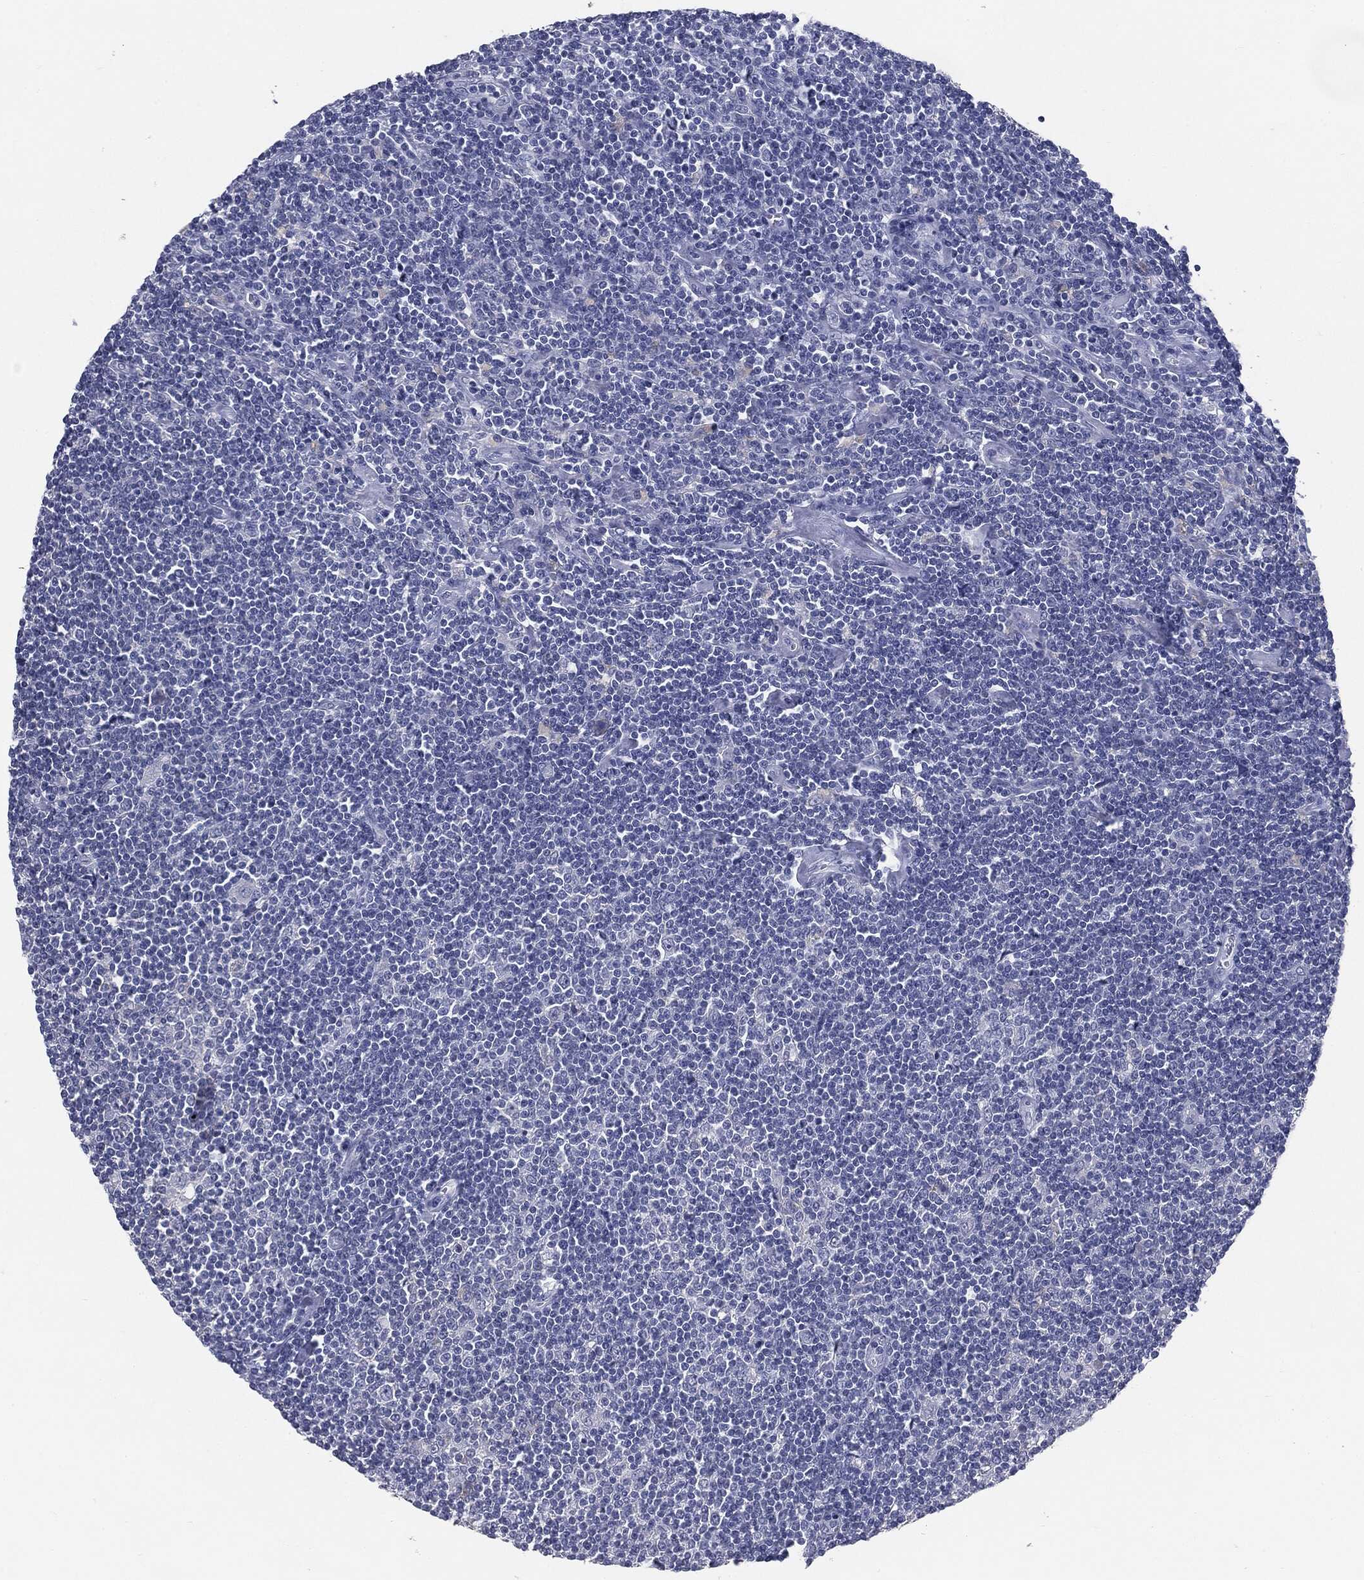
{"staining": {"intensity": "negative", "quantity": "none", "location": "none"}, "tissue": "lymphoma", "cell_type": "Tumor cells", "image_type": "cancer", "snomed": [{"axis": "morphology", "description": "Hodgkin's disease, NOS"}, {"axis": "topography", "description": "Lymph node"}], "caption": "IHC micrograph of human lymphoma stained for a protein (brown), which displays no expression in tumor cells.", "gene": "MUC1", "patient": {"sex": "male", "age": 40}}